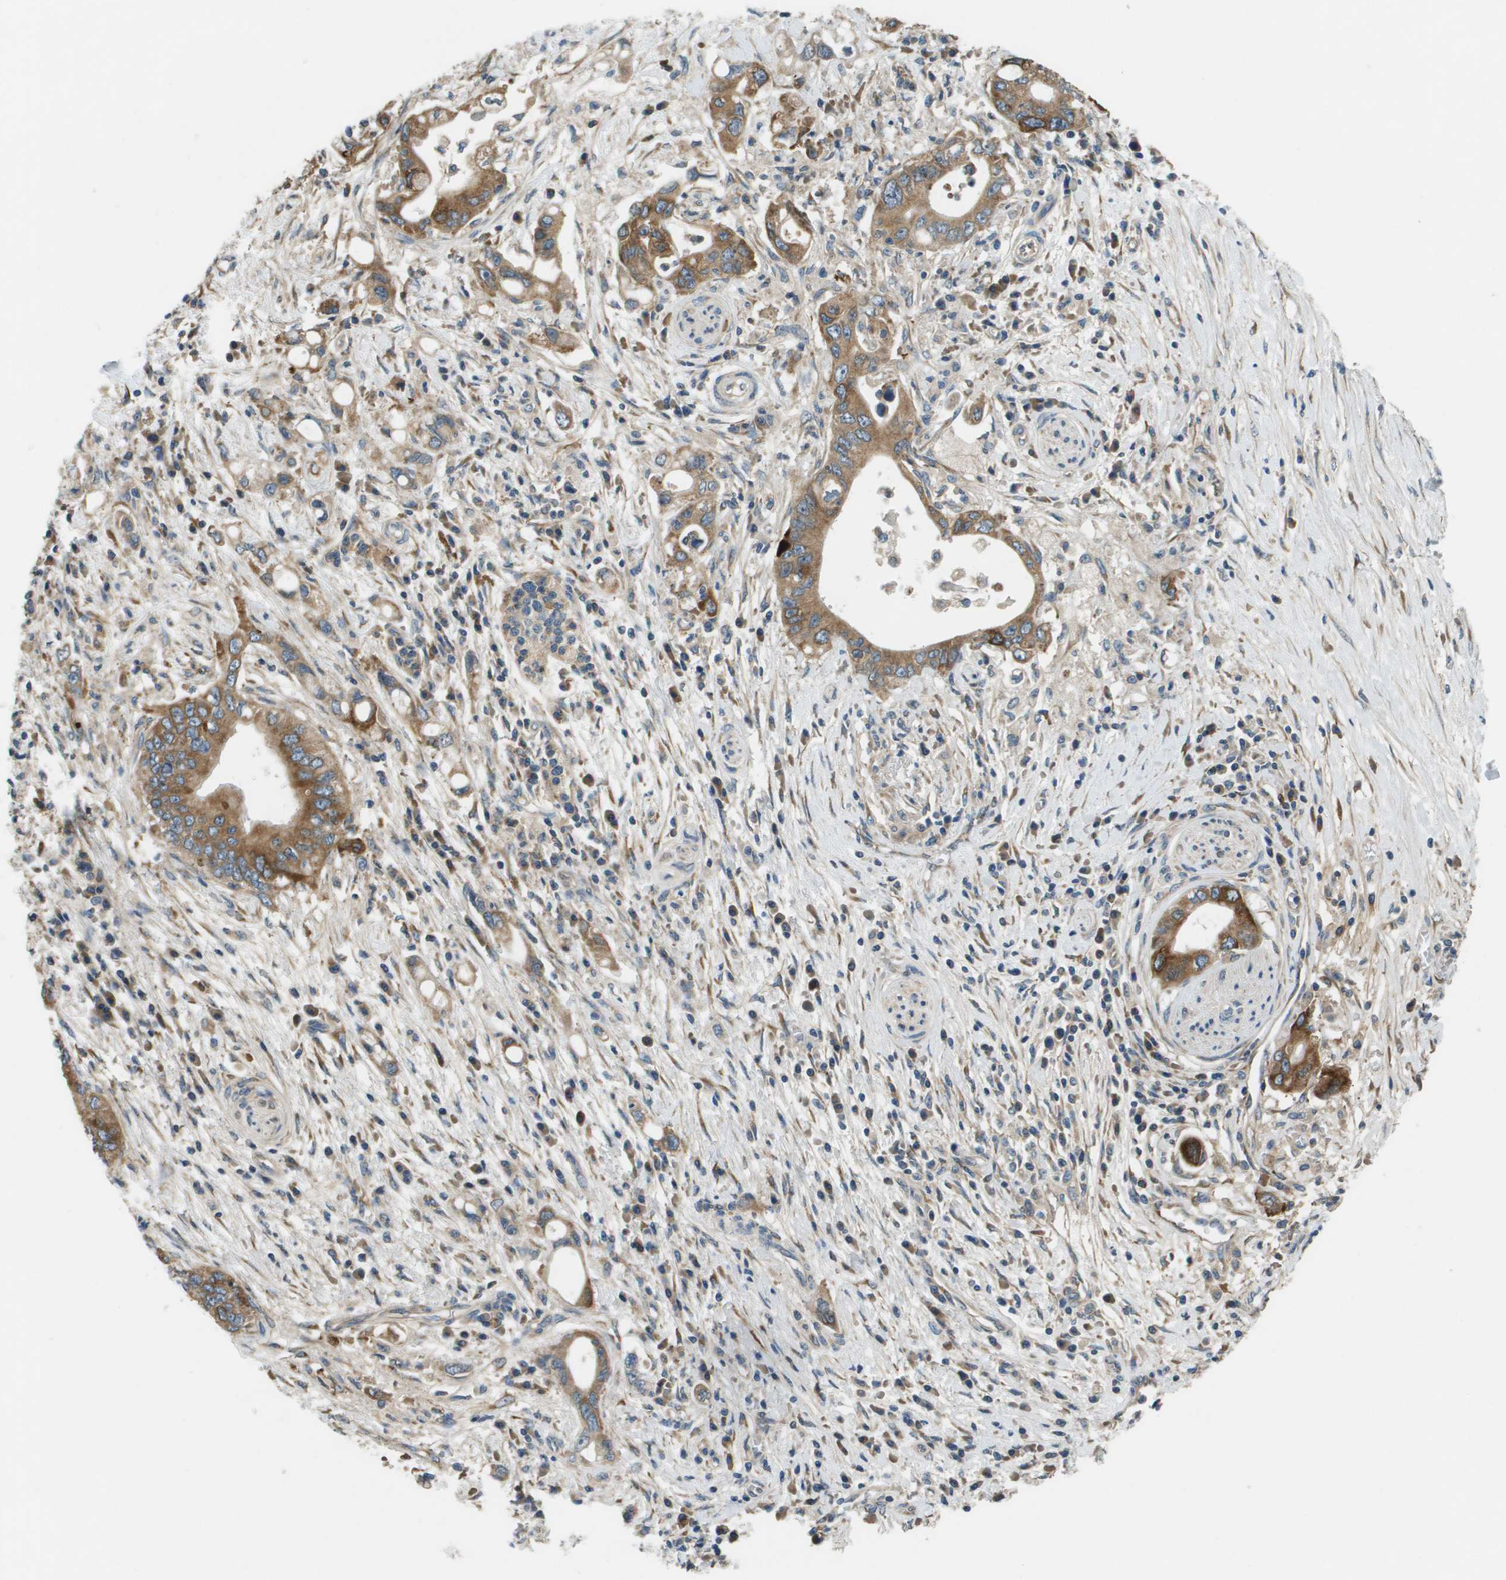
{"staining": {"intensity": "strong", "quantity": ">75%", "location": "cytoplasmic/membranous"}, "tissue": "pancreatic cancer", "cell_type": "Tumor cells", "image_type": "cancer", "snomed": [{"axis": "morphology", "description": "Adenocarcinoma, NOS"}, {"axis": "topography", "description": "Pancreas"}], "caption": "Adenocarcinoma (pancreatic) stained for a protein (brown) exhibits strong cytoplasmic/membranous positive positivity in about >75% of tumor cells.", "gene": "SAMSN1", "patient": {"sex": "female", "age": 73}}